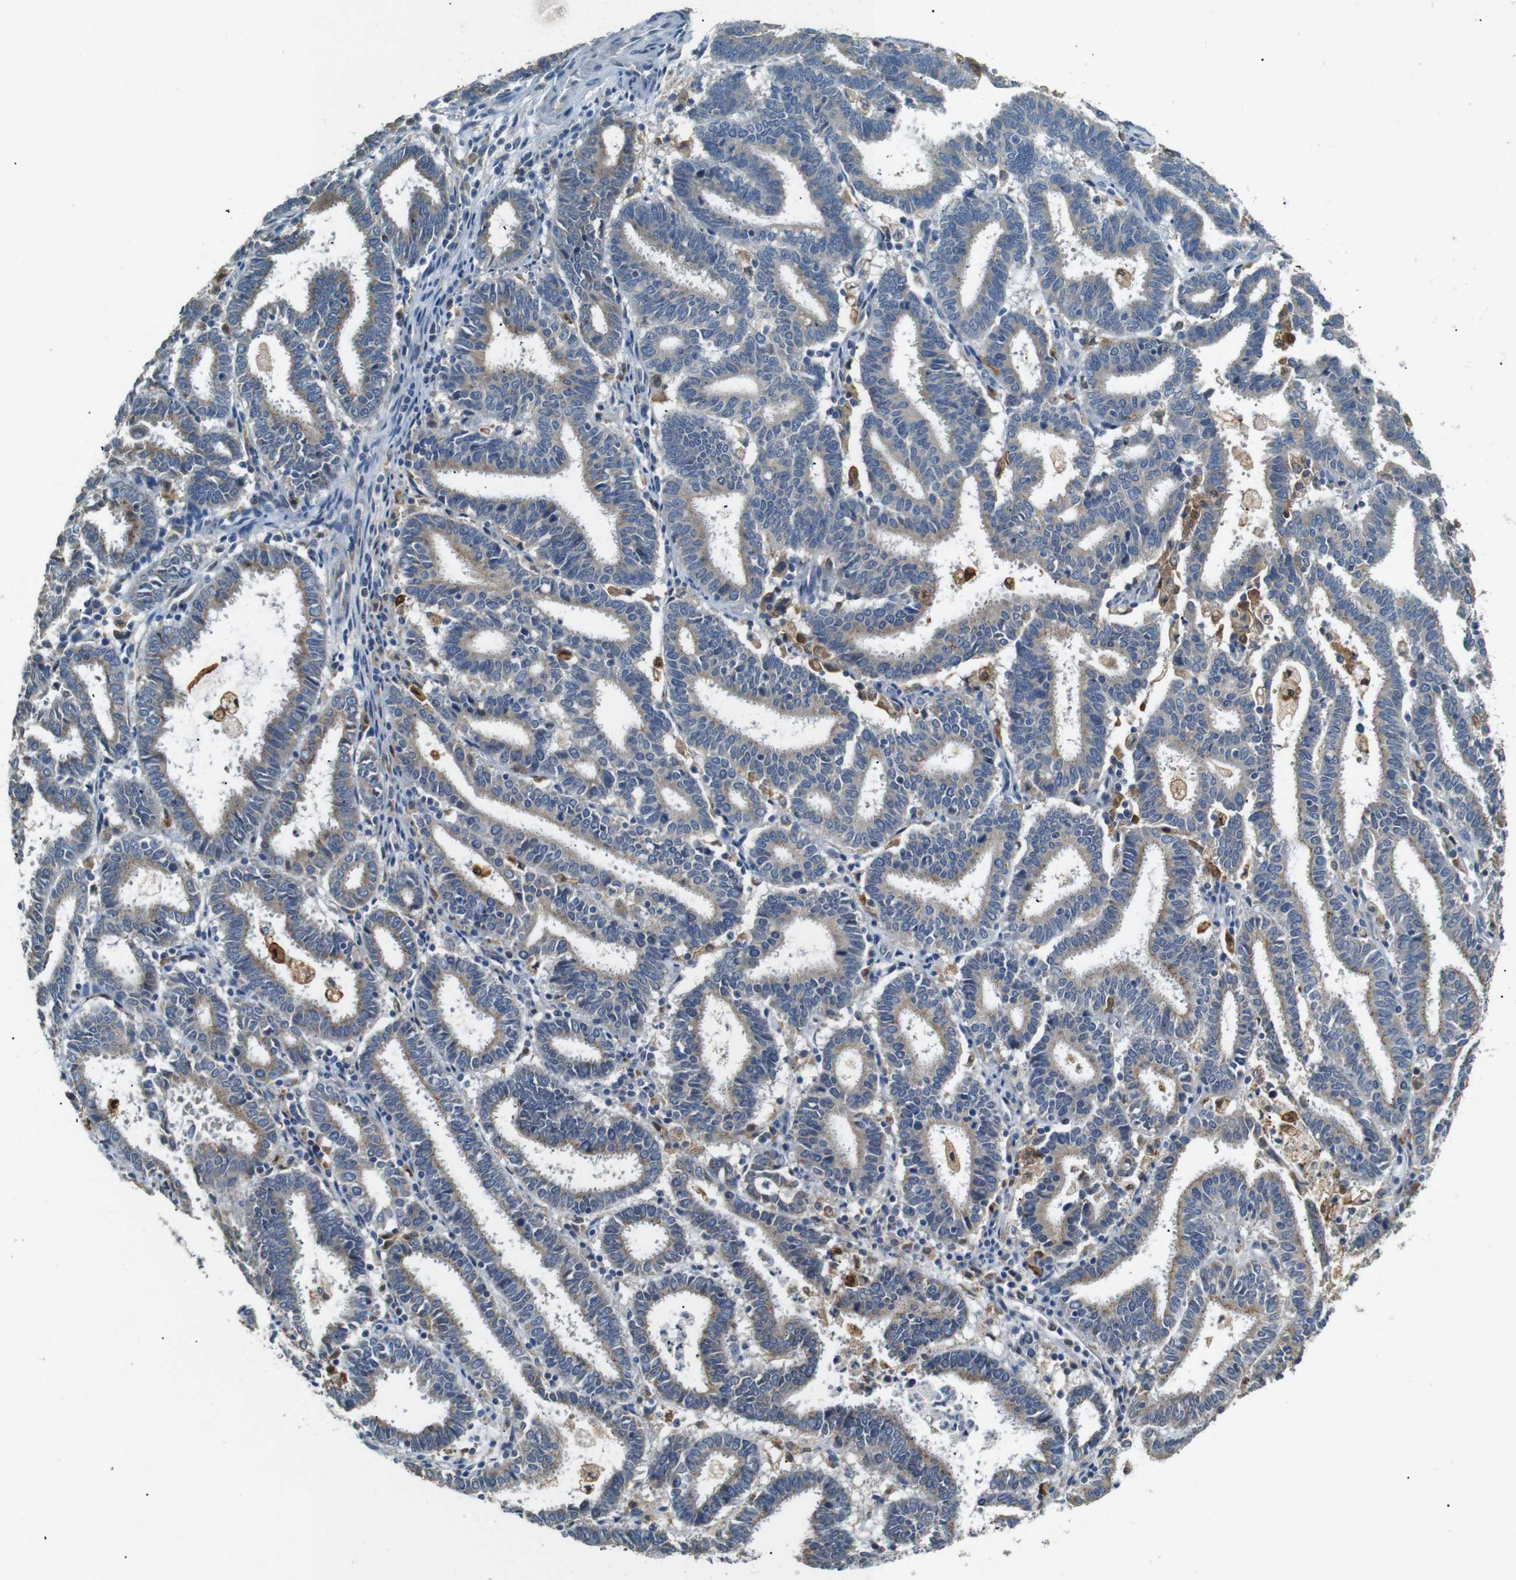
{"staining": {"intensity": "weak", "quantity": "<25%", "location": "cytoplasmic/membranous"}, "tissue": "endometrial cancer", "cell_type": "Tumor cells", "image_type": "cancer", "snomed": [{"axis": "morphology", "description": "Adenocarcinoma, NOS"}, {"axis": "topography", "description": "Uterus"}], "caption": "Endometrial cancer (adenocarcinoma) was stained to show a protein in brown. There is no significant expression in tumor cells.", "gene": "NEBL", "patient": {"sex": "female", "age": 83}}